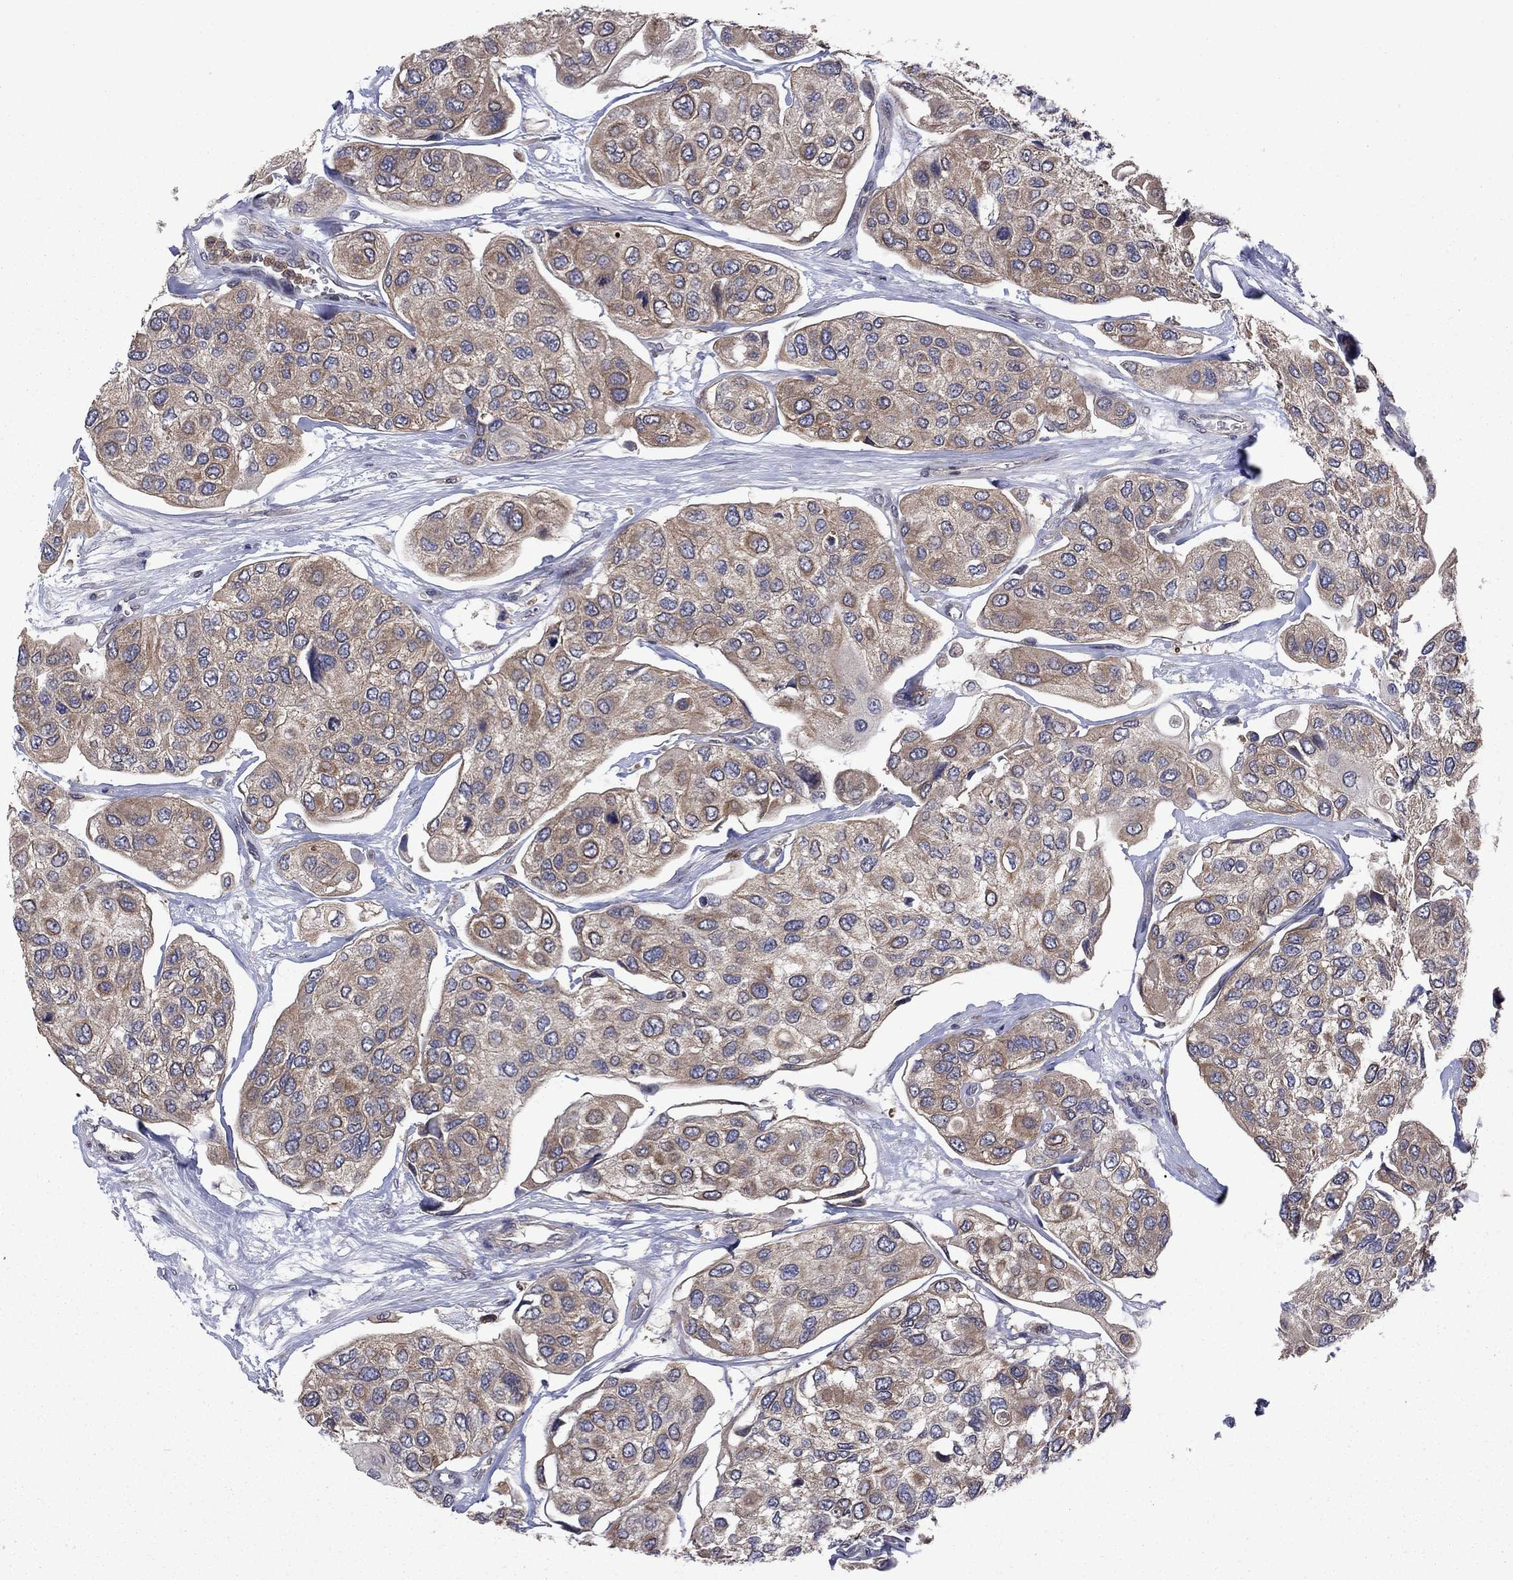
{"staining": {"intensity": "moderate", "quantity": "25%-75%", "location": "cytoplasmic/membranous"}, "tissue": "urothelial cancer", "cell_type": "Tumor cells", "image_type": "cancer", "snomed": [{"axis": "morphology", "description": "Urothelial carcinoma, High grade"}, {"axis": "topography", "description": "Urinary bladder"}], "caption": "High-grade urothelial carcinoma stained for a protein exhibits moderate cytoplasmic/membranous positivity in tumor cells.", "gene": "MEA1", "patient": {"sex": "male", "age": 77}}